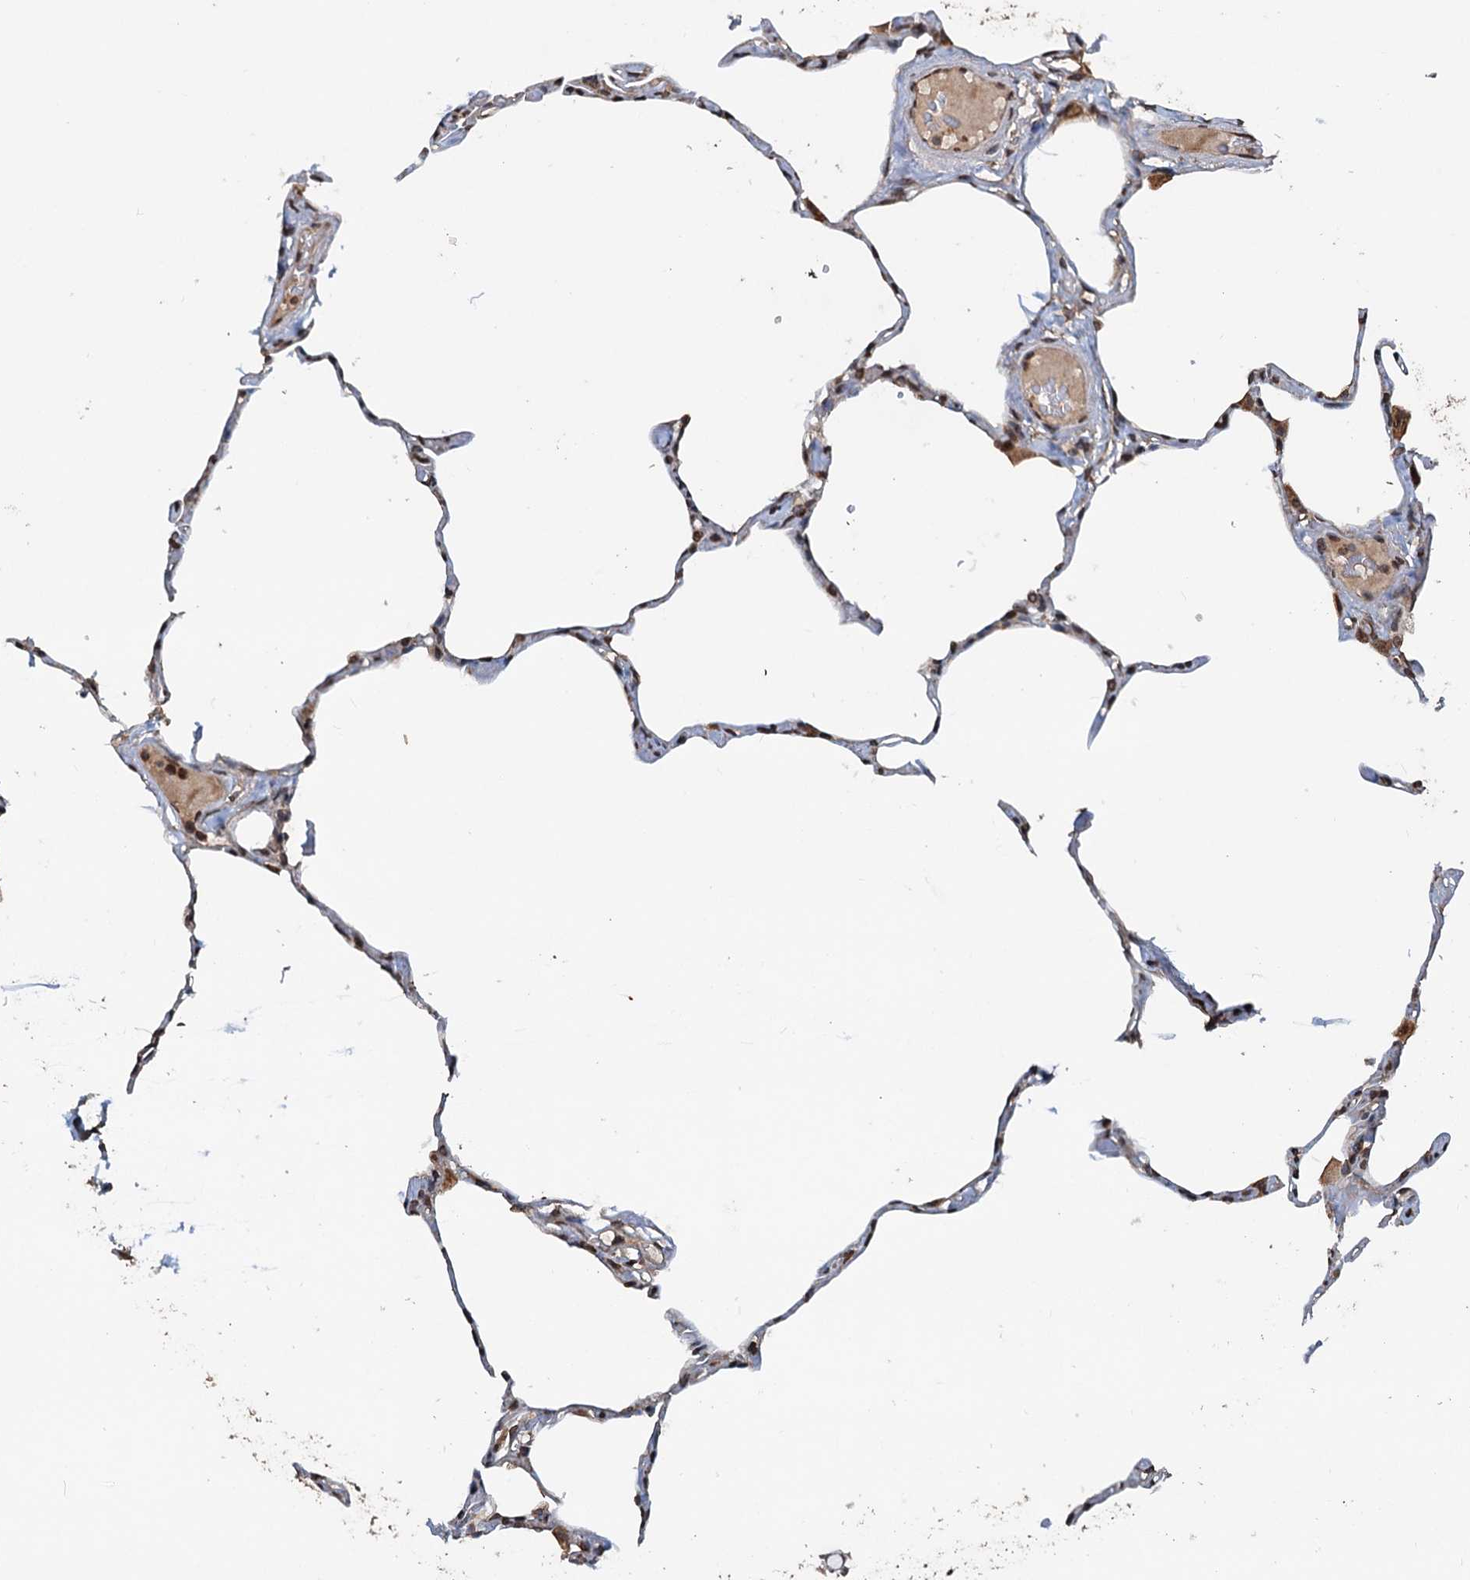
{"staining": {"intensity": "moderate", "quantity": "<25%", "location": "cytoplasmic/membranous"}, "tissue": "lung", "cell_type": "Alveolar cells", "image_type": "normal", "snomed": [{"axis": "morphology", "description": "Normal tissue, NOS"}, {"axis": "topography", "description": "Lung"}], "caption": "IHC photomicrograph of benign lung: lung stained using immunohistochemistry reveals low levels of moderate protein expression localized specifically in the cytoplasmic/membranous of alveolar cells, appearing as a cytoplasmic/membranous brown color.", "gene": "N4BP2L2", "patient": {"sex": "male", "age": 65}}